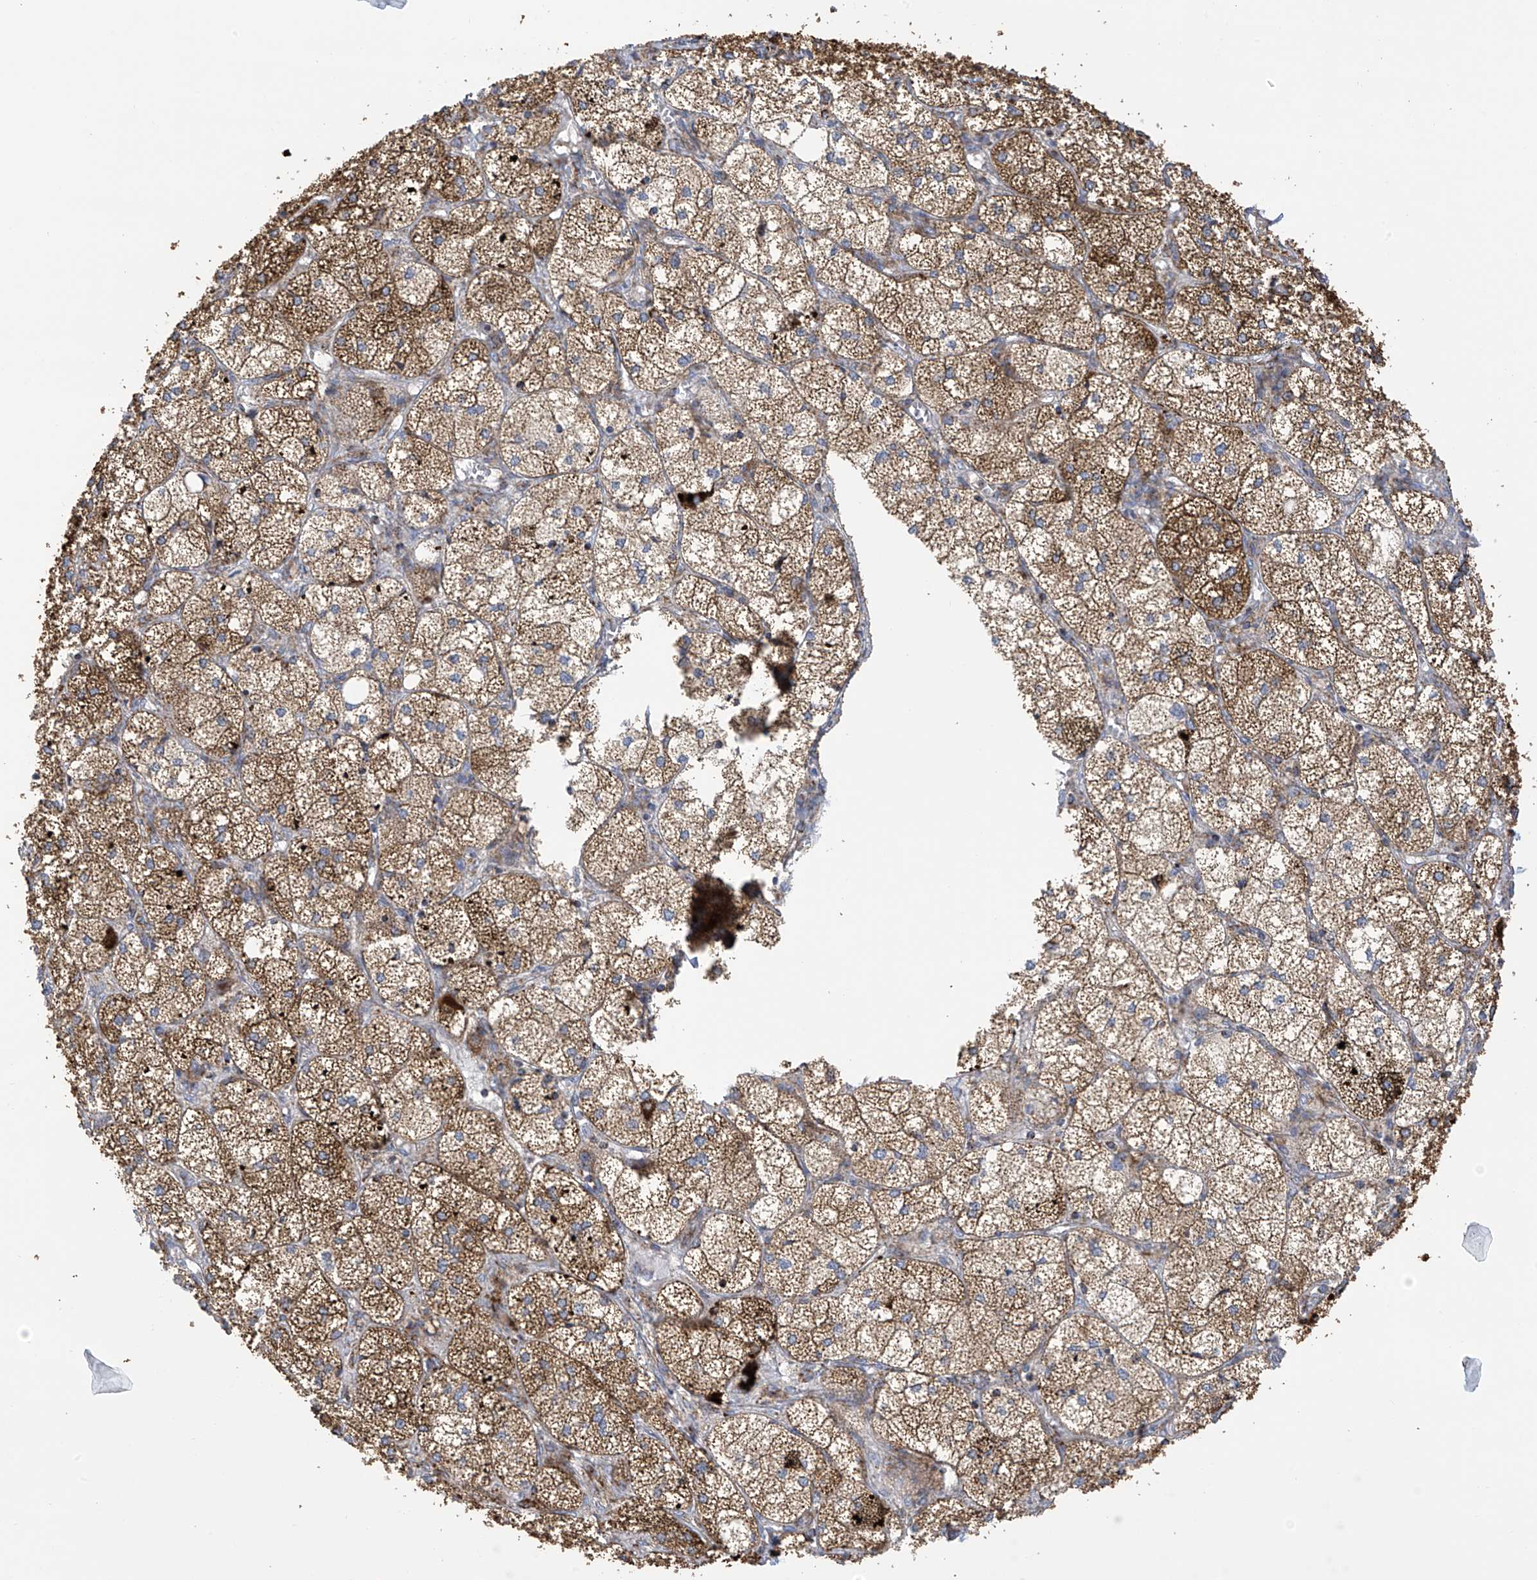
{"staining": {"intensity": "strong", "quantity": "25%-75%", "location": "cytoplasmic/membranous"}, "tissue": "adrenal gland", "cell_type": "Glandular cells", "image_type": "normal", "snomed": [{"axis": "morphology", "description": "Normal tissue, NOS"}, {"axis": "topography", "description": "Adrenal gland"}], "caption": "Brown immunohistochemical staining in benign adrenal gland shows strong cytoplasmic/membranous staining in about 25%-75% of glandular cells. (DAB IHC, brown staining for protein, blue staining for nuclei).", "gene": "ITM2B", "patient": {"sex": "female", "age": 61}}